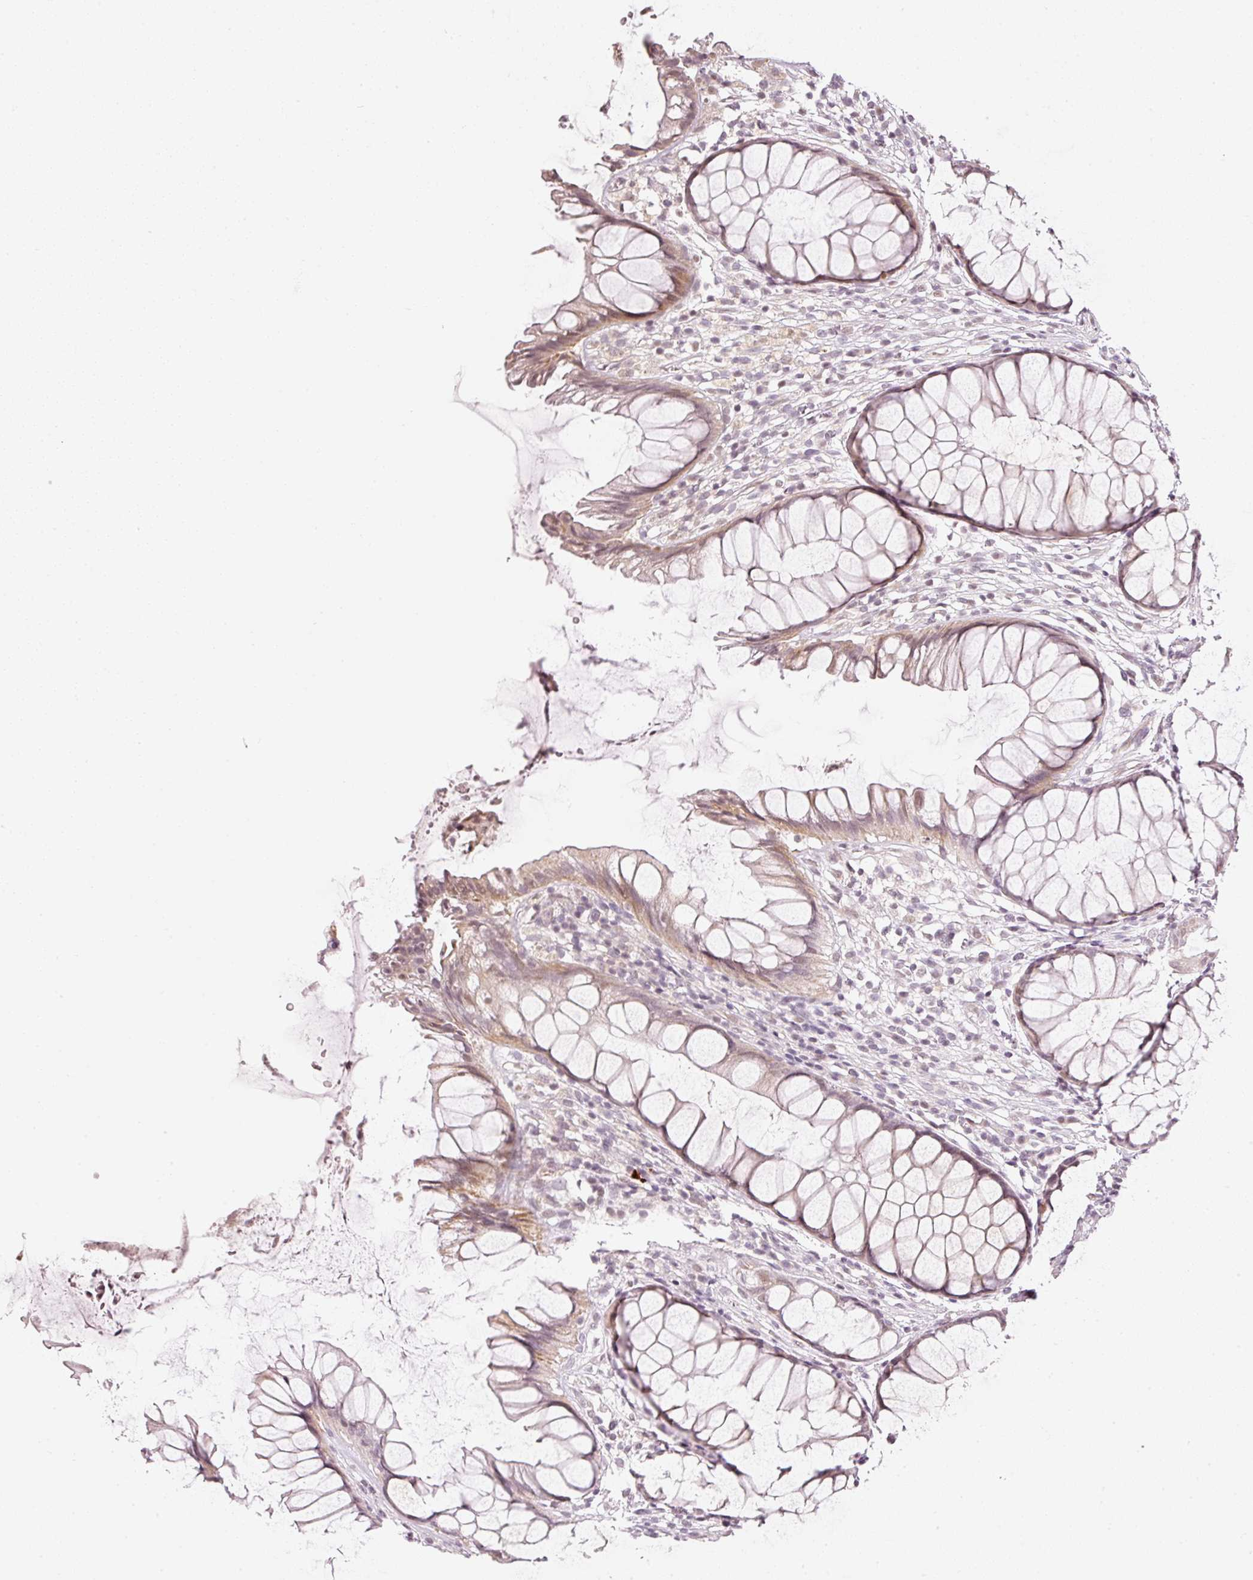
{"staining": {"intensity": "moderate", "quantity": ">75%", "location": "cytoplasmic/membranous"}, "tissue": "rectum", "cell_type": "Glandular cells", "image_type": "normal", "snomed": [{"axis": "morphology", "description": "Normal tissue, NOS"}, {"axis": "topography", "description": "Smooth muscle"}, {"axis": "topography", "description": "Rectum"}], "caption": "Protein staining reveals moderate cytoplasmic/membranous expression in about >75% of glandular cells in unremarkable rectum. Ihc stains the protein of interest in brown and the nuclei are stained blue.", "gene": "NRDE2", "patient": {"sex": "male", "age": 53}}